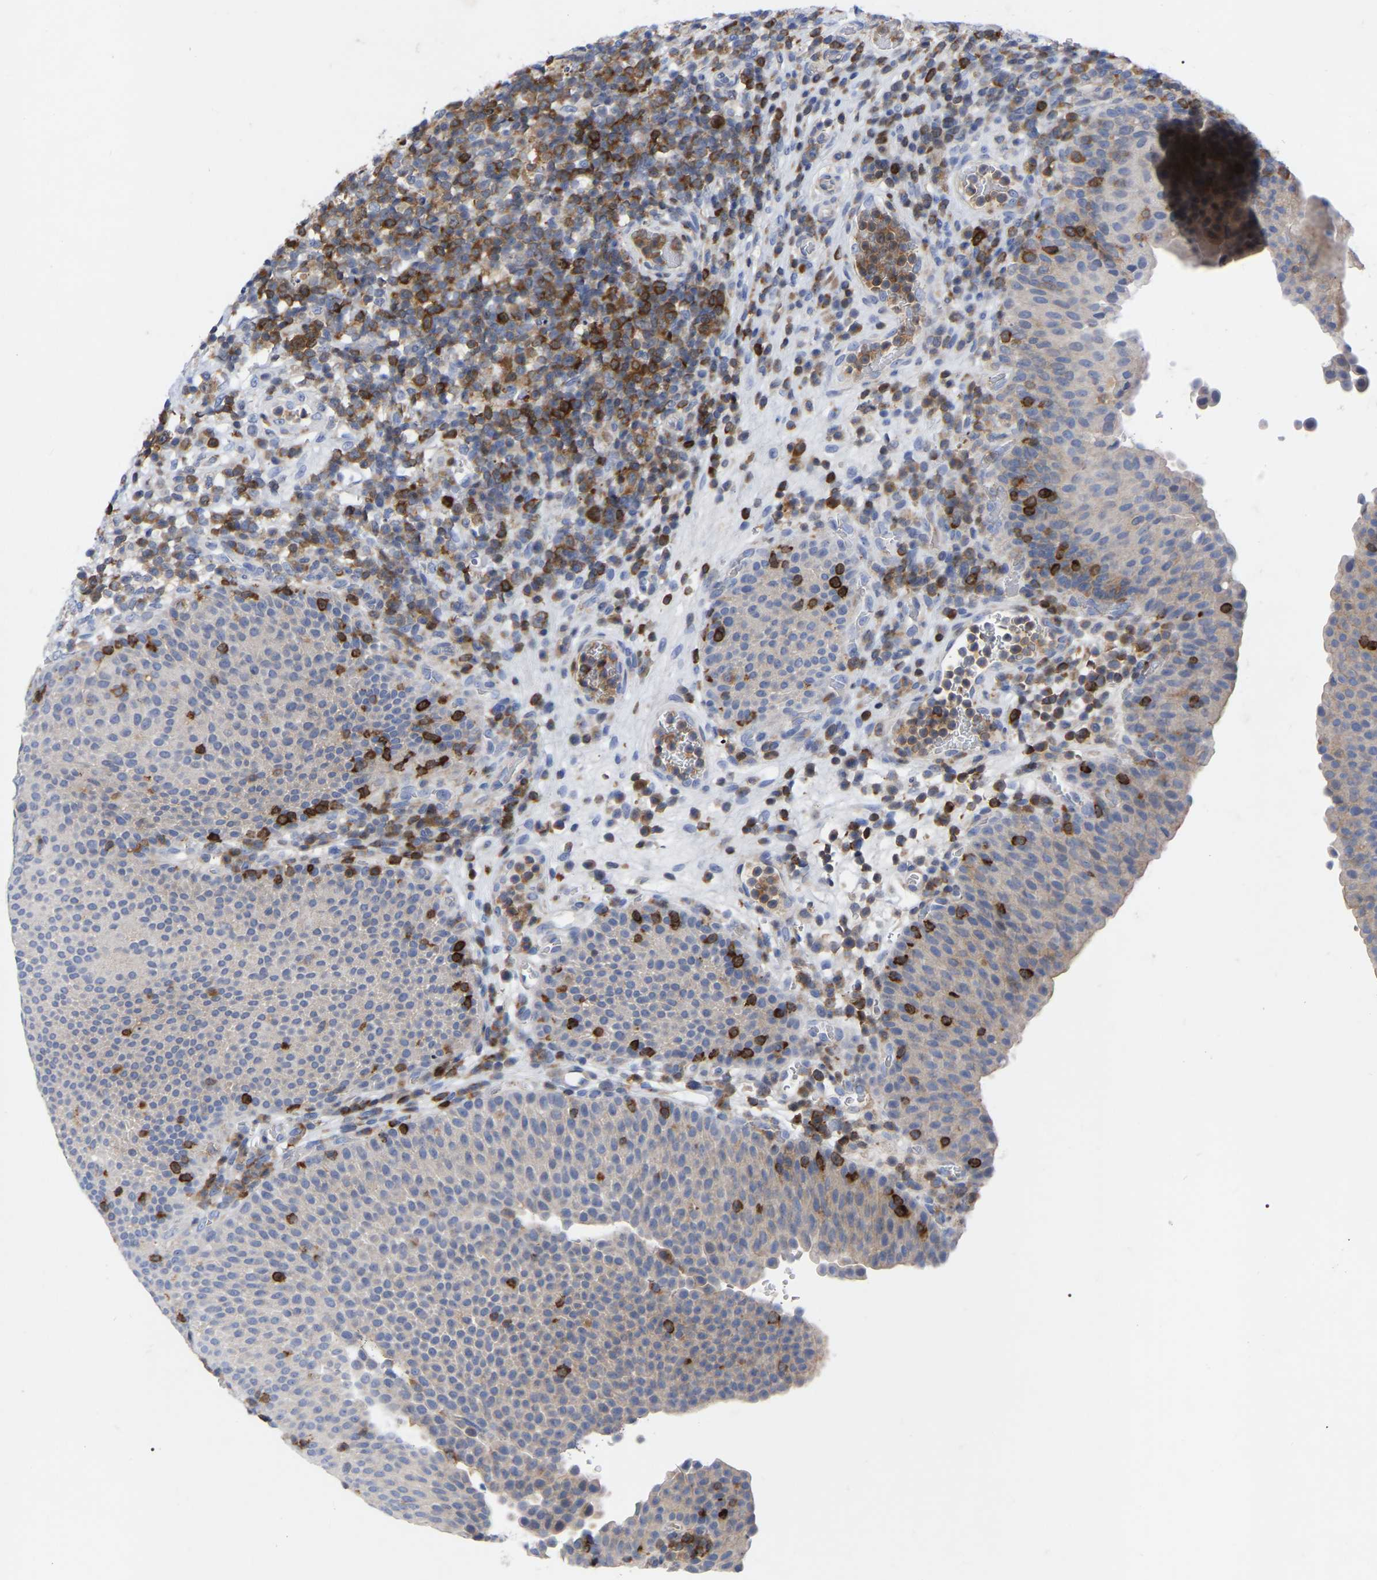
{"staining": {"intensity": "weak", "quantity": "<25%", "location": "cytoplasmic/membranous"}, "tissue": "urothelial cancer", "cell_type": "Tumor cells", "image_type": "cancer", "snomed": [{"axis": "morphology", "description": "Urothelial carcinoma, High grade"}, {"axis": "topography", "description": "Urinary bladder"}], "caption": "A photomicrograph of urothelial cancer stained for a protein demonstrates no brown staining in tumor cells.", "gene": "PTPN7", "patient": {"sex": "male", "age": 74}}